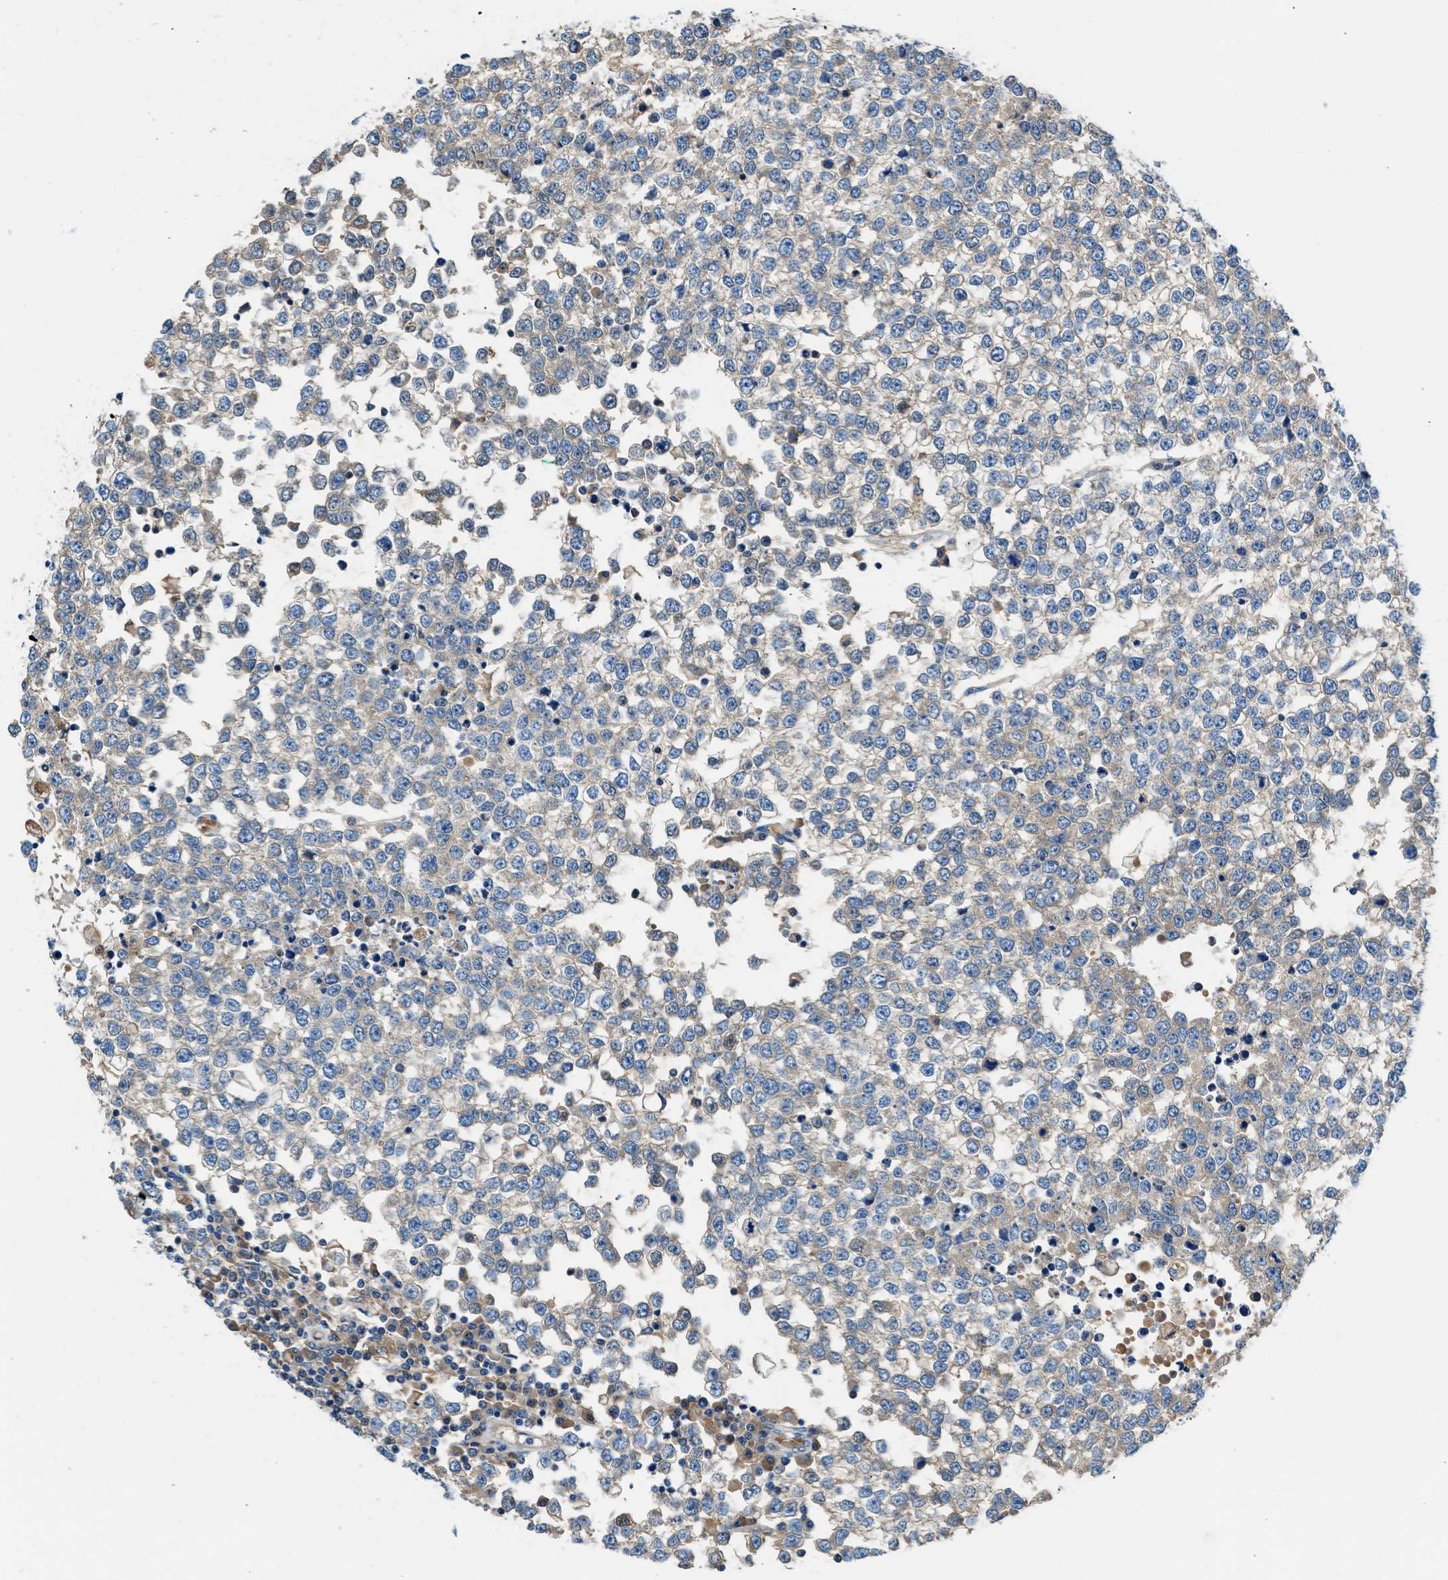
{"staining": {"intensity": "weak", "quantity": "25%-75%", "location": "cytoplasmic/membranous"}, "tissue": "testis cancer", "cell_type": "Tumor cells", "image_type": "cancer", "snomed": [{"axis": "morphology", "description": "Seminoma, NOS"}, {"axis": "topography", "description": "Testis"}], "caption": "A brown stain labels weak cytoplasmic/membranous expression of a protein in testis cancer tumor cells.", "gene": "RWDD2B", "patient": {"sex": "male", "age": 65}}